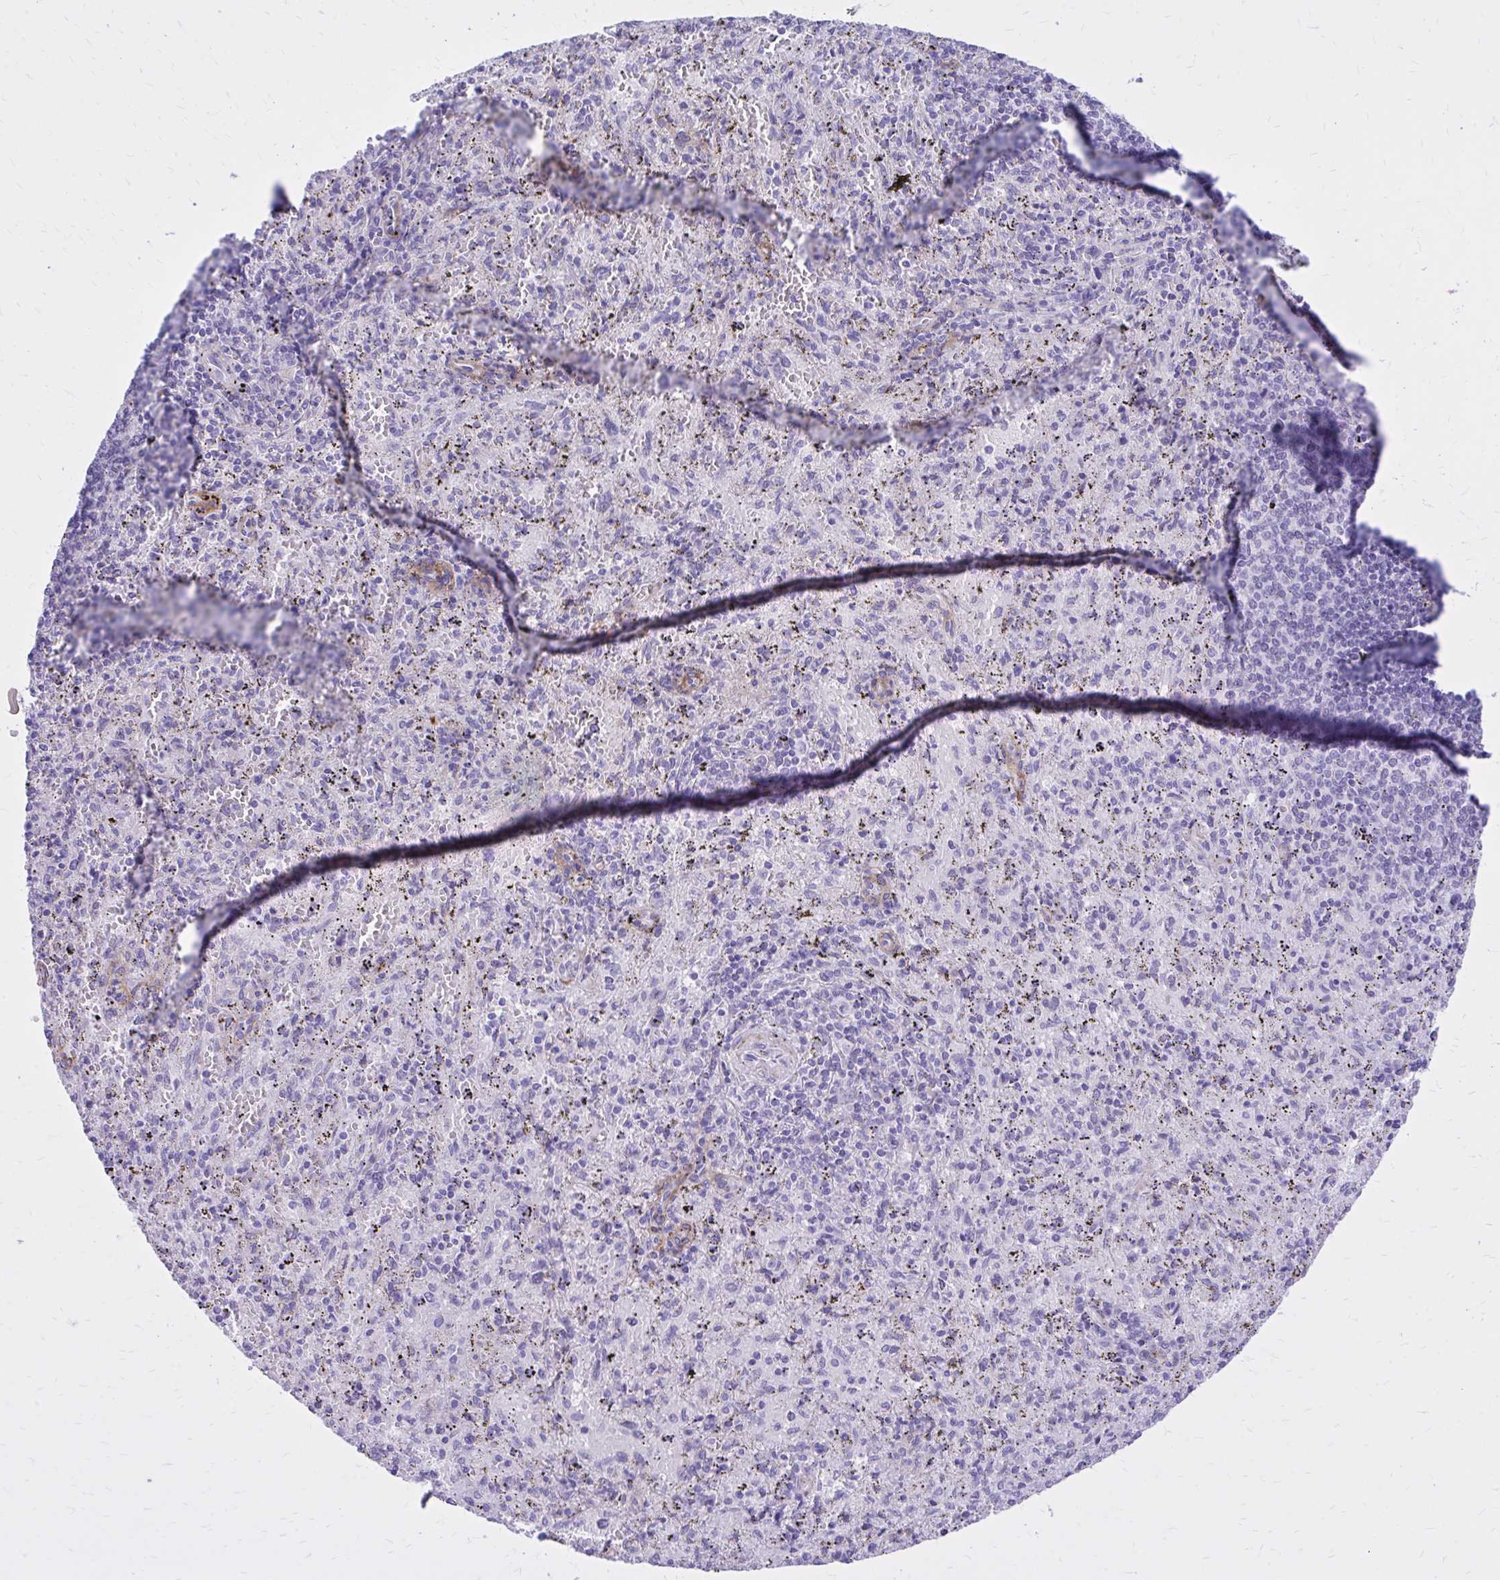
{"staining": {"intensity": "negative", "quantity": "none", "location": "none"}, "tissue": "spleen", "cell_type": "Cells in red pulp", "image_type": "normal", "snomed": [{"axis": "morphology", "description": "Normal tissue, NOS"}, {"axis": "topography", "description": "Spleen"}], "caption": "IHC micrograph of normal spleen: spleen stained with DAB (3,3'-diaminobenzidine) reveals no significant protein staining in cells in red pulp. (Immunohistochemistry, brightfield microscopy, high magnification).", "gene": "EPB41L1", "patient": {"sex": "male", "age": 57}}